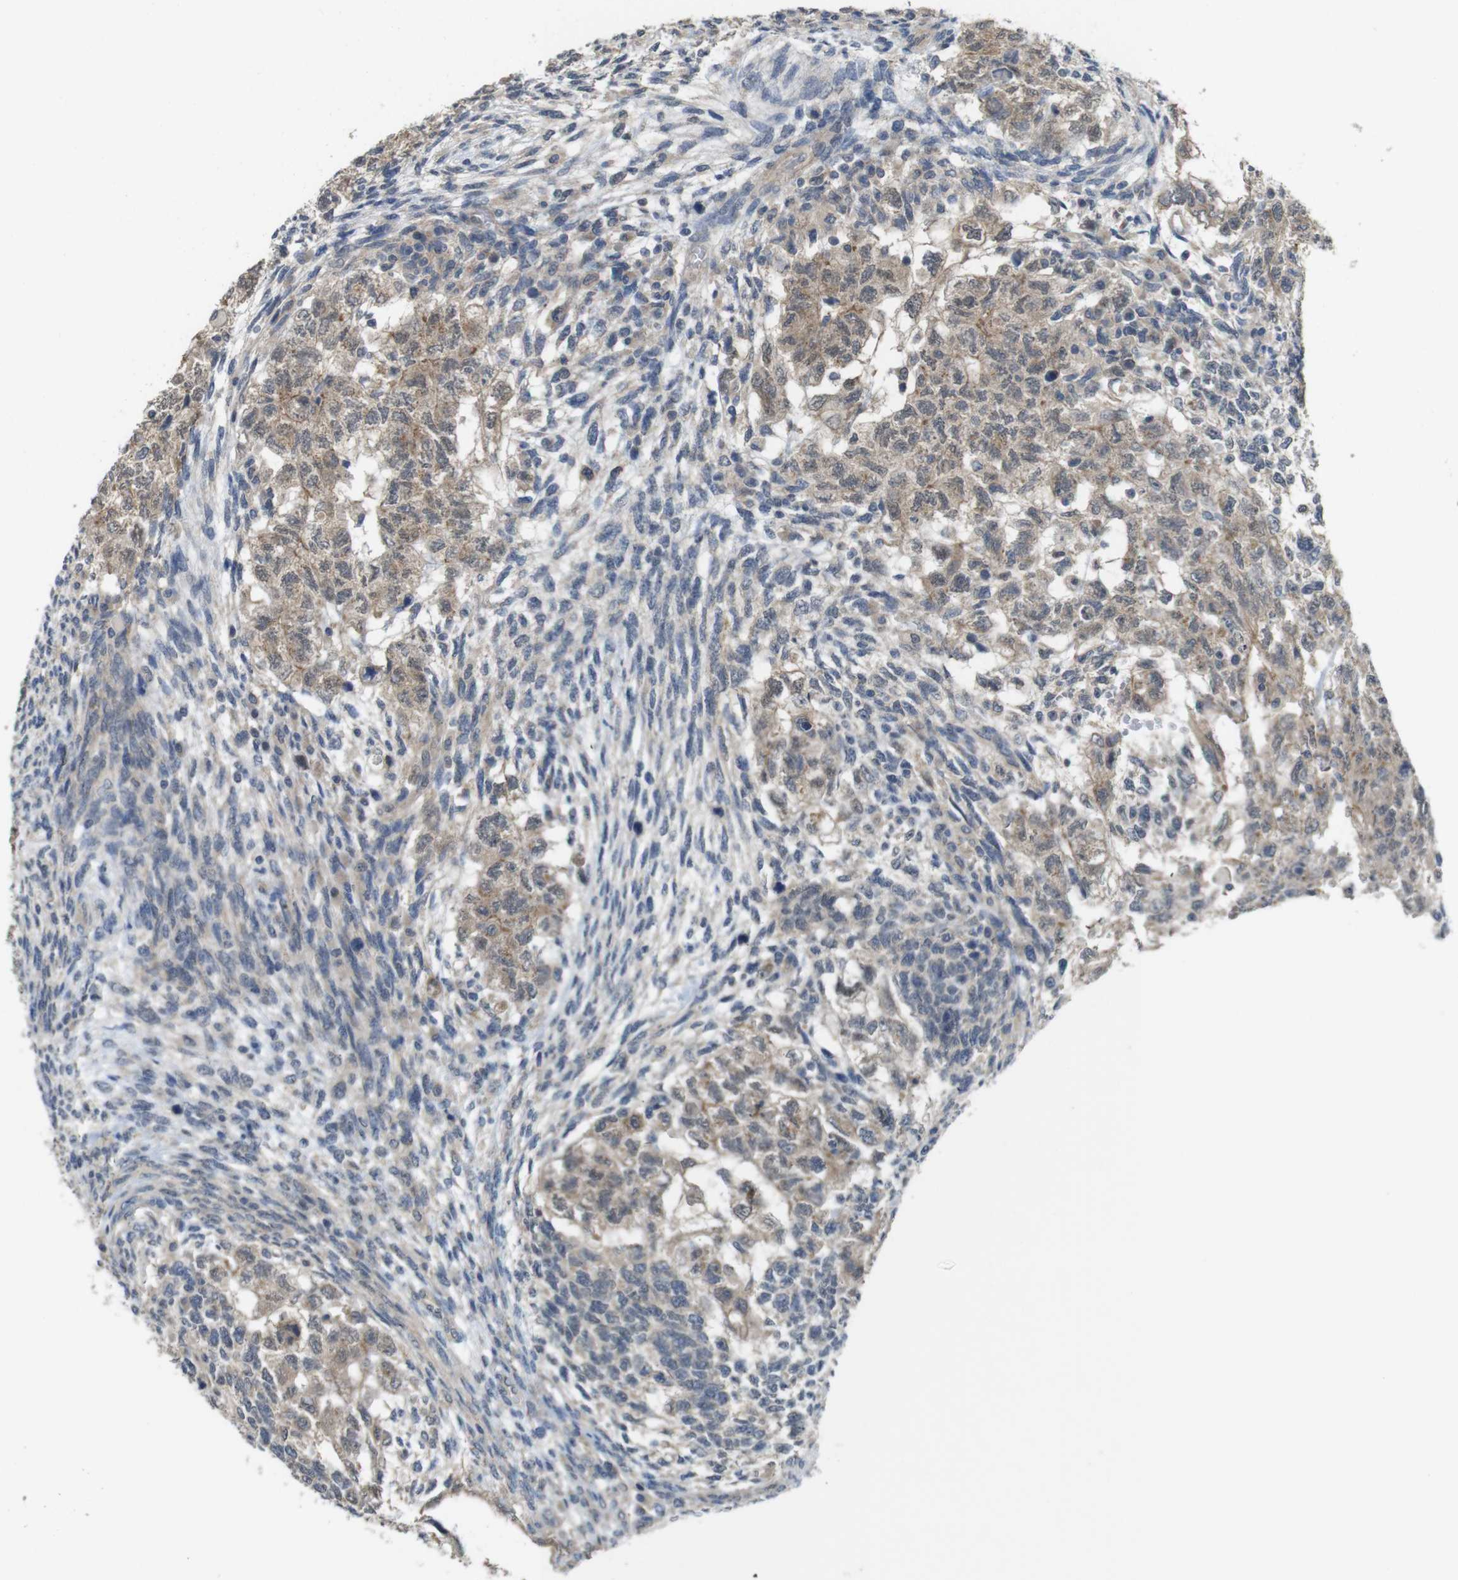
{"staining": {"intensity": "moderate", "quantity": ">75%", "location": "cytoplasmic/membranous"}, "tissue": "testis cancer", "cell_type": "Tumor cells", "image_type": "cancer", "snomed": [{"axis": "morphology", "description": "Normal tissue, NOS"}, {"axis": "morphology", "description": "Carcinoma, Embryonal, NOS"}, {"axis": "topography", "description": "Testis"}], "caption": "Moderate cytoplasmic/membranous expression is present in approximately >75% of tumor cells in embryonal carcinoma (testis).", "gene": "CDC34", "patient": {"sex": "male", "age": 36}}